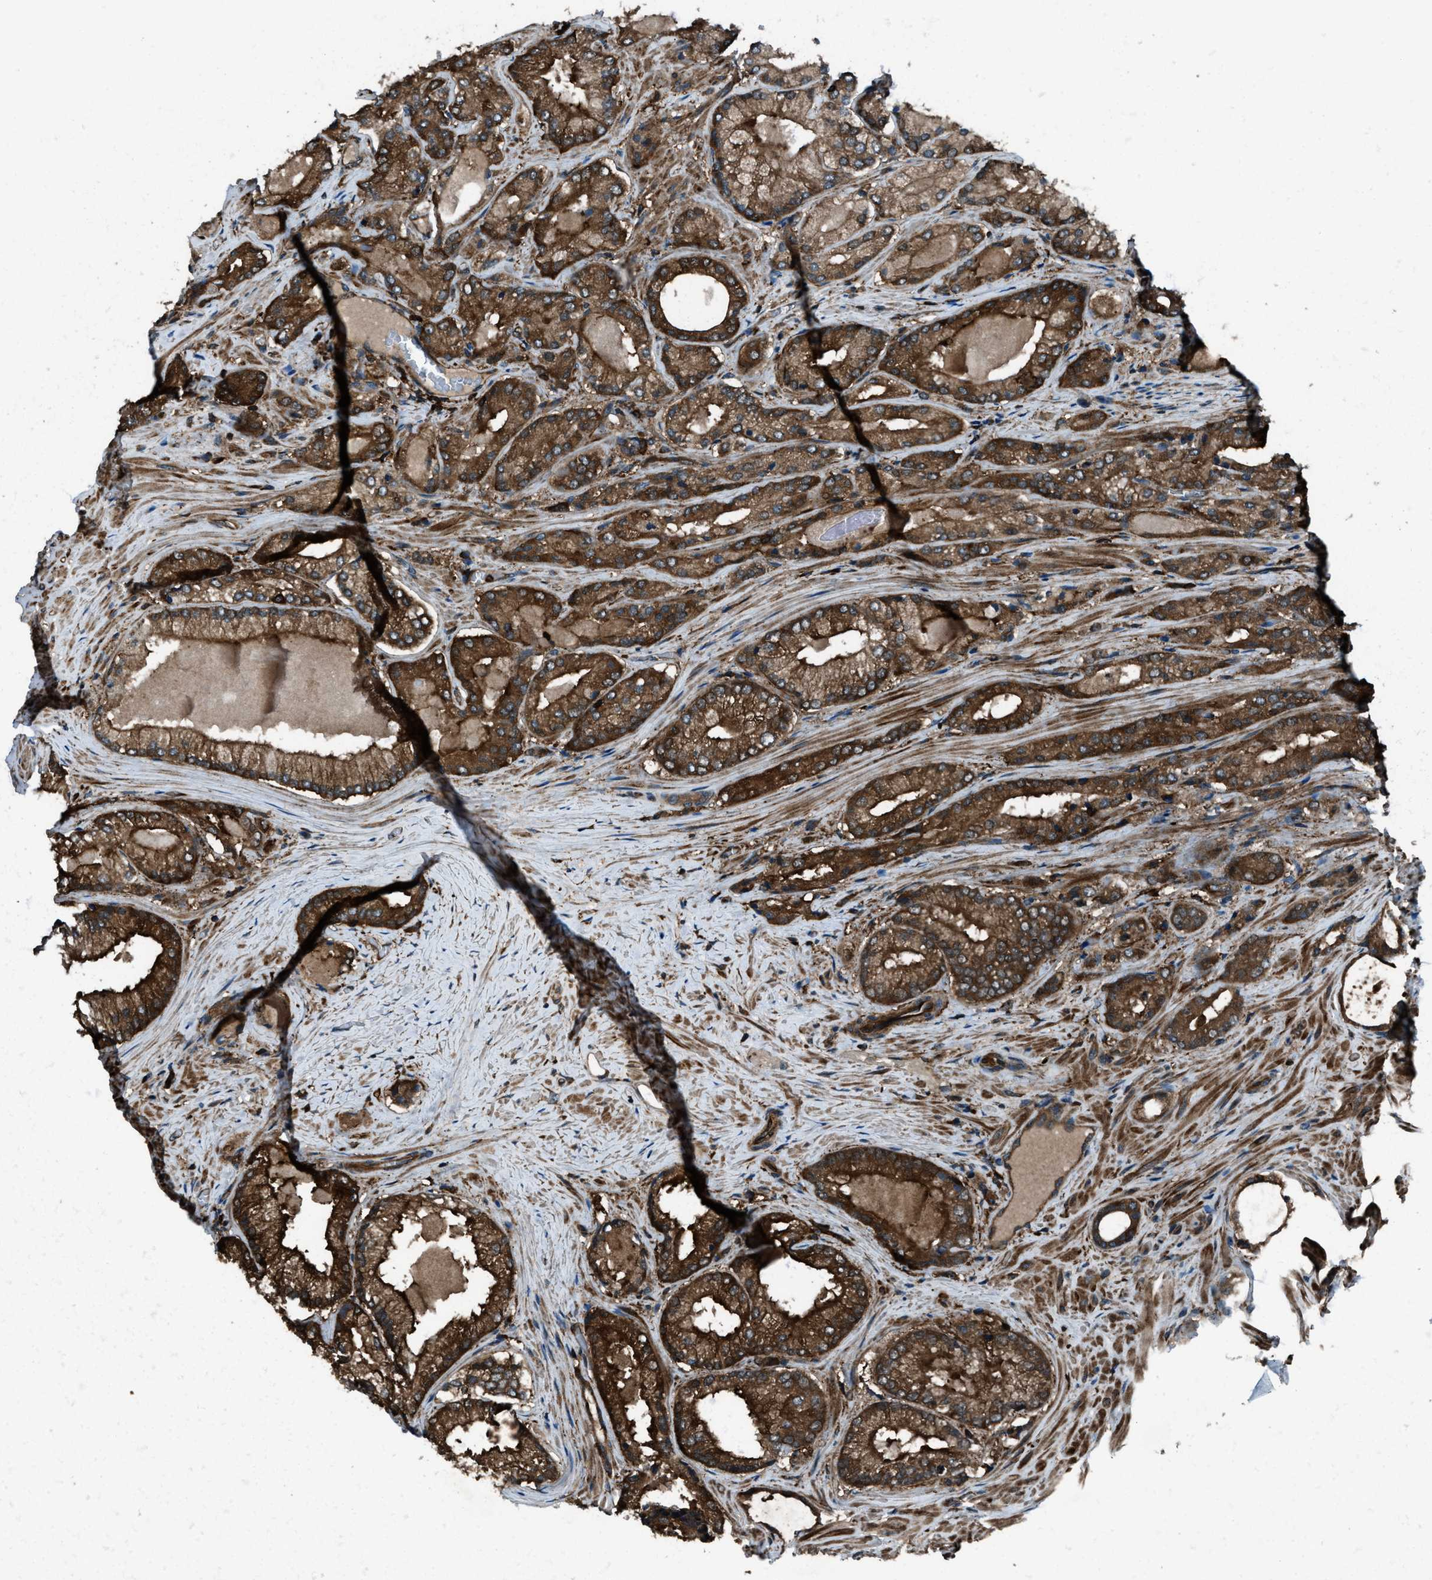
{"staining": {"intensity": "strong", "quantity": ">75%", "location": "cytoplasmic/membranous"}, "tissue": "prostate cancer", "cell_type": "Tumor cells", "image_type": "cancer", "snomed": [{"axis": "morphology", "description": "Adenocarcinoma, Low grade"}, {"axis": "topography", "description": "Prostate"}], "caption": "Protein expression analysis of prostate cancer exhibits strong cytoplasmic/membranous staining in approximately >75% of tumor cells.", "gene": "SNX30", "patient": {"sex": "male", "age": 65}}